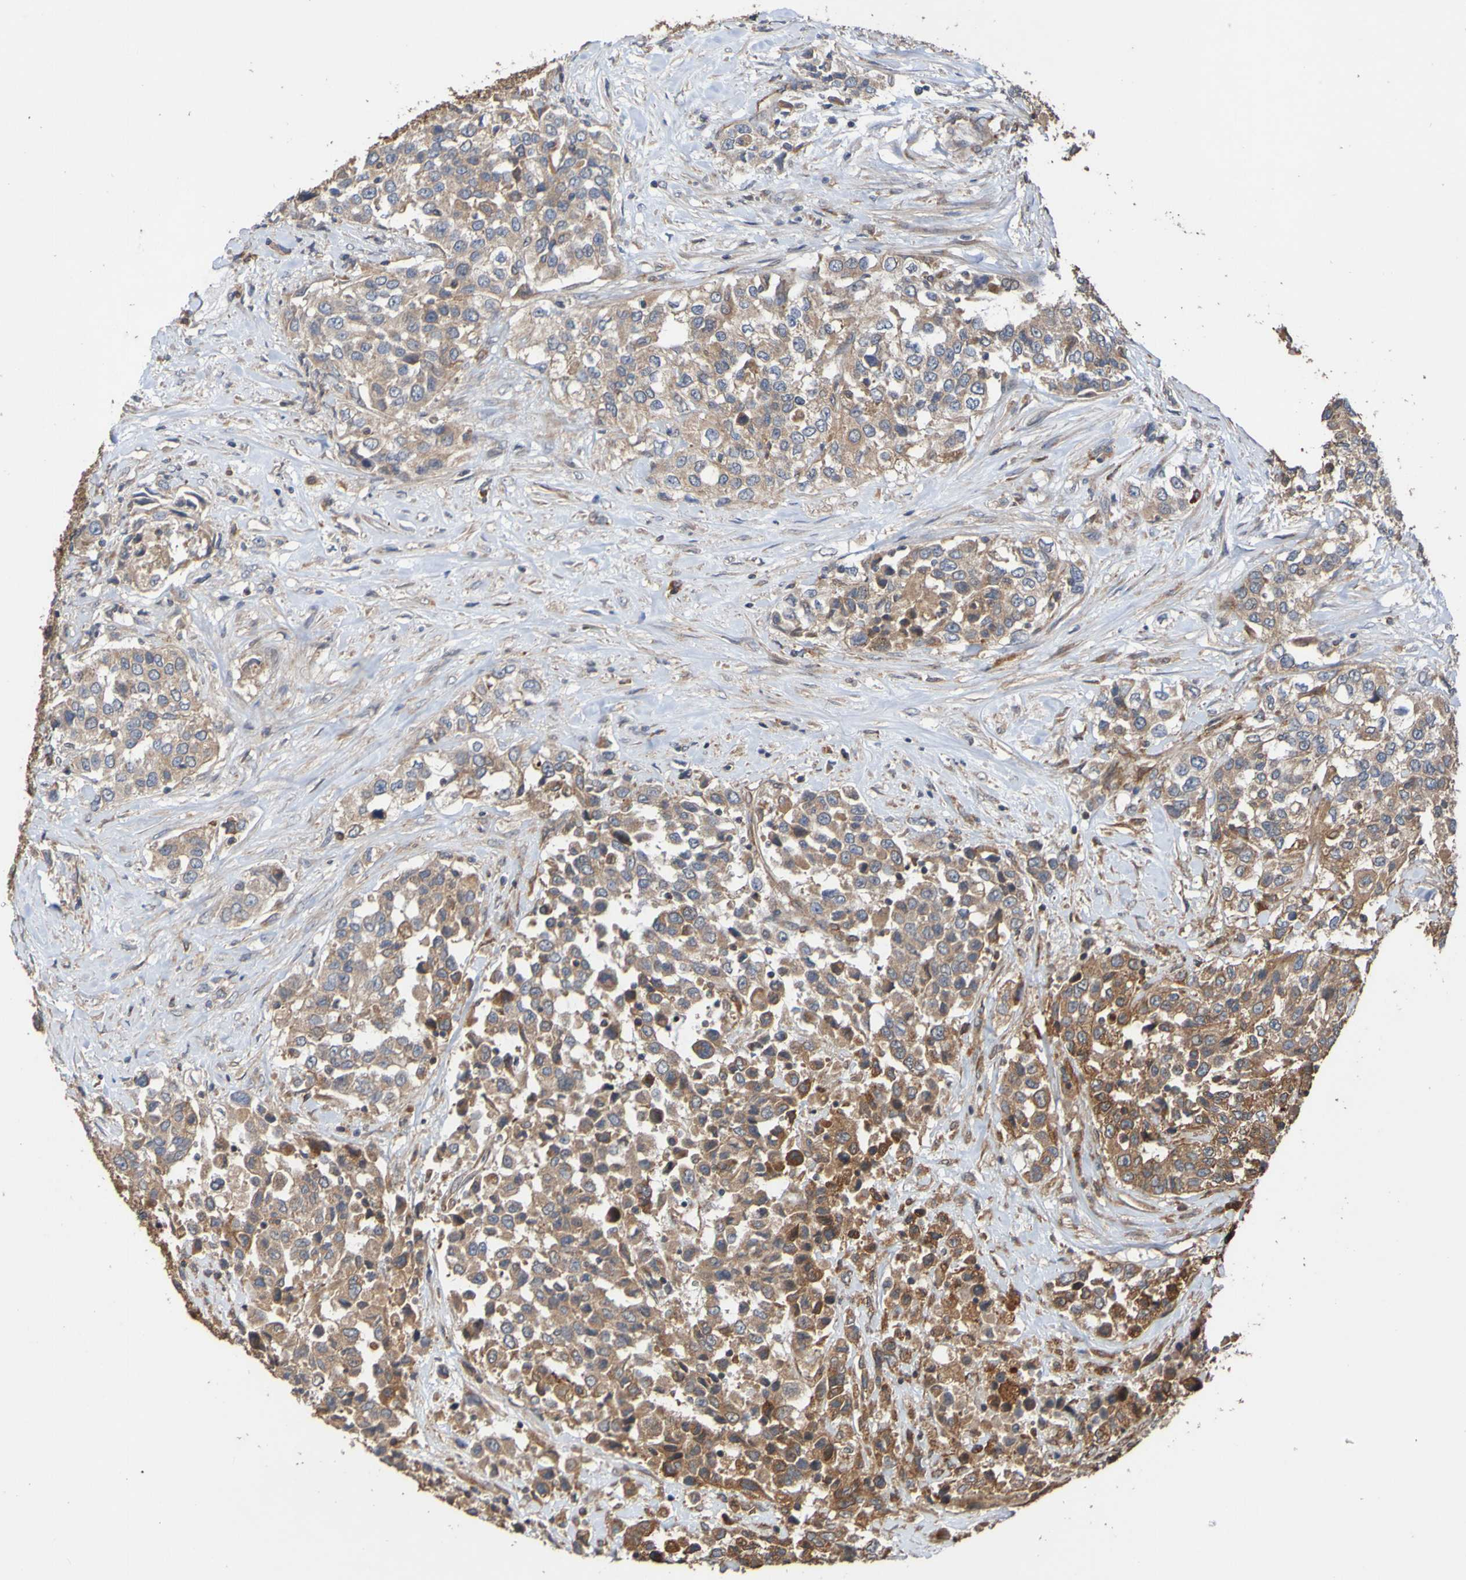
{"staining": {"intensity": "moderate", "quantity": ">75%", "location": "cytoplasmic/membranous"}, "tissue": "urothelial cancer", "cell_type": "Tumor cells", "image_type": "cancer", "snomed": [{"axis": "morphology", "description": "Urothelial carcinoma, High grade"}, {"axis": "topography", "description": "Urinary bladder"}], "caption": "Immunohistochemical staining of human urothelial cancer displays moderate cytoplasmic/membranous protein expression in about >75% of tumor cells. Using DAB (brown) and hematoxylin (blue) stains, captured at high magnification using brightfield microscopy.", "gene": "UCN", "patient": {"sex": "female", "age": 80}}